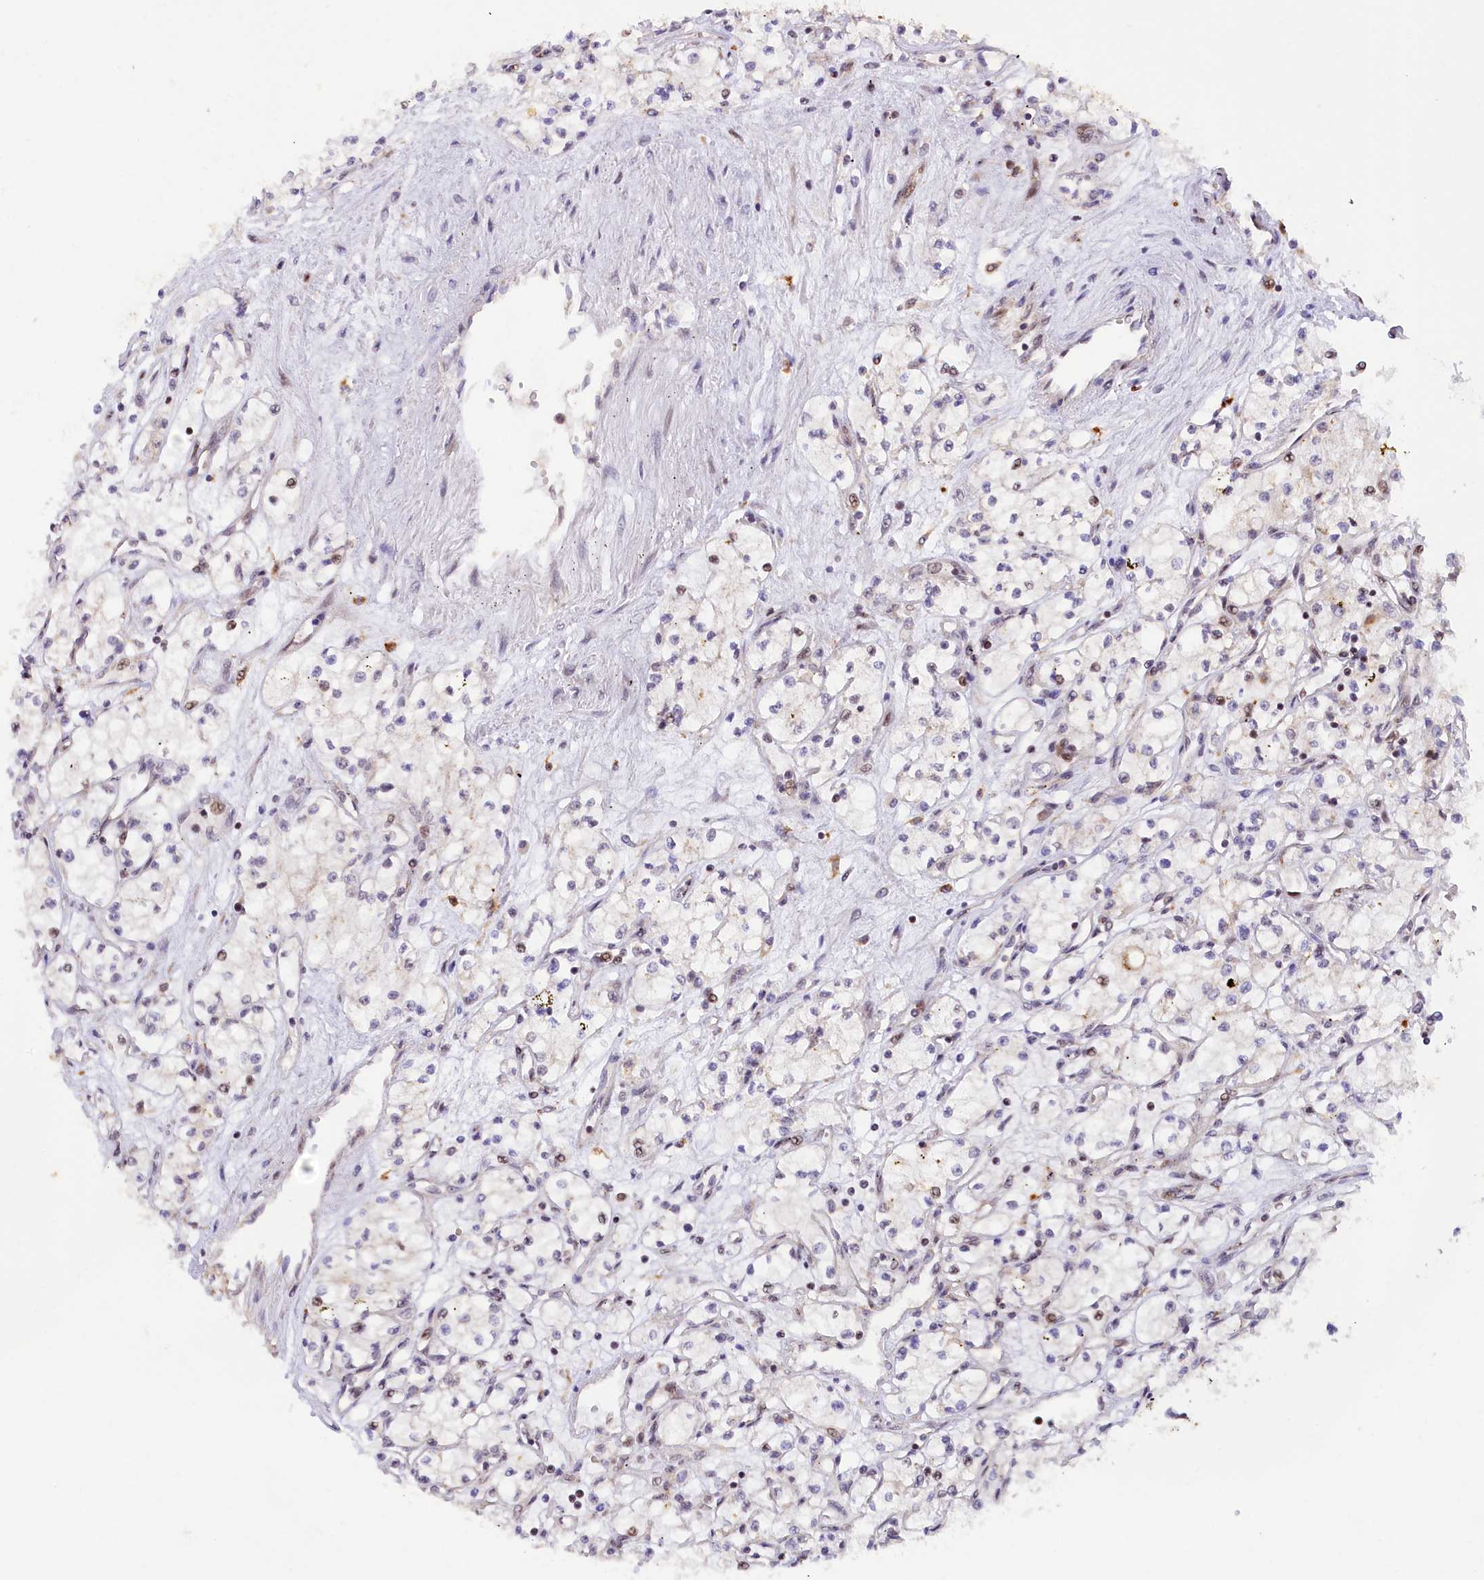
{"staining": {"intensity": "negative", "quantity": "none", "location": "none"}, "tissue": "renal cancer", "cell_type": "Tumor cells", "image_type": "cancer", "snomed": [{"axis": "morphology", "description": "Adenocarcinoma, NOS"}, {"axis": "topography", "description": "Kidney"}], "caption": "Tumor cells show no significant expression in renal adenocarcinoma. (DAB immunohistochemistry with hematoxylin counter stain).", "gene": "SAMD4A", "patient": {"sex": "male", "age": 59}}